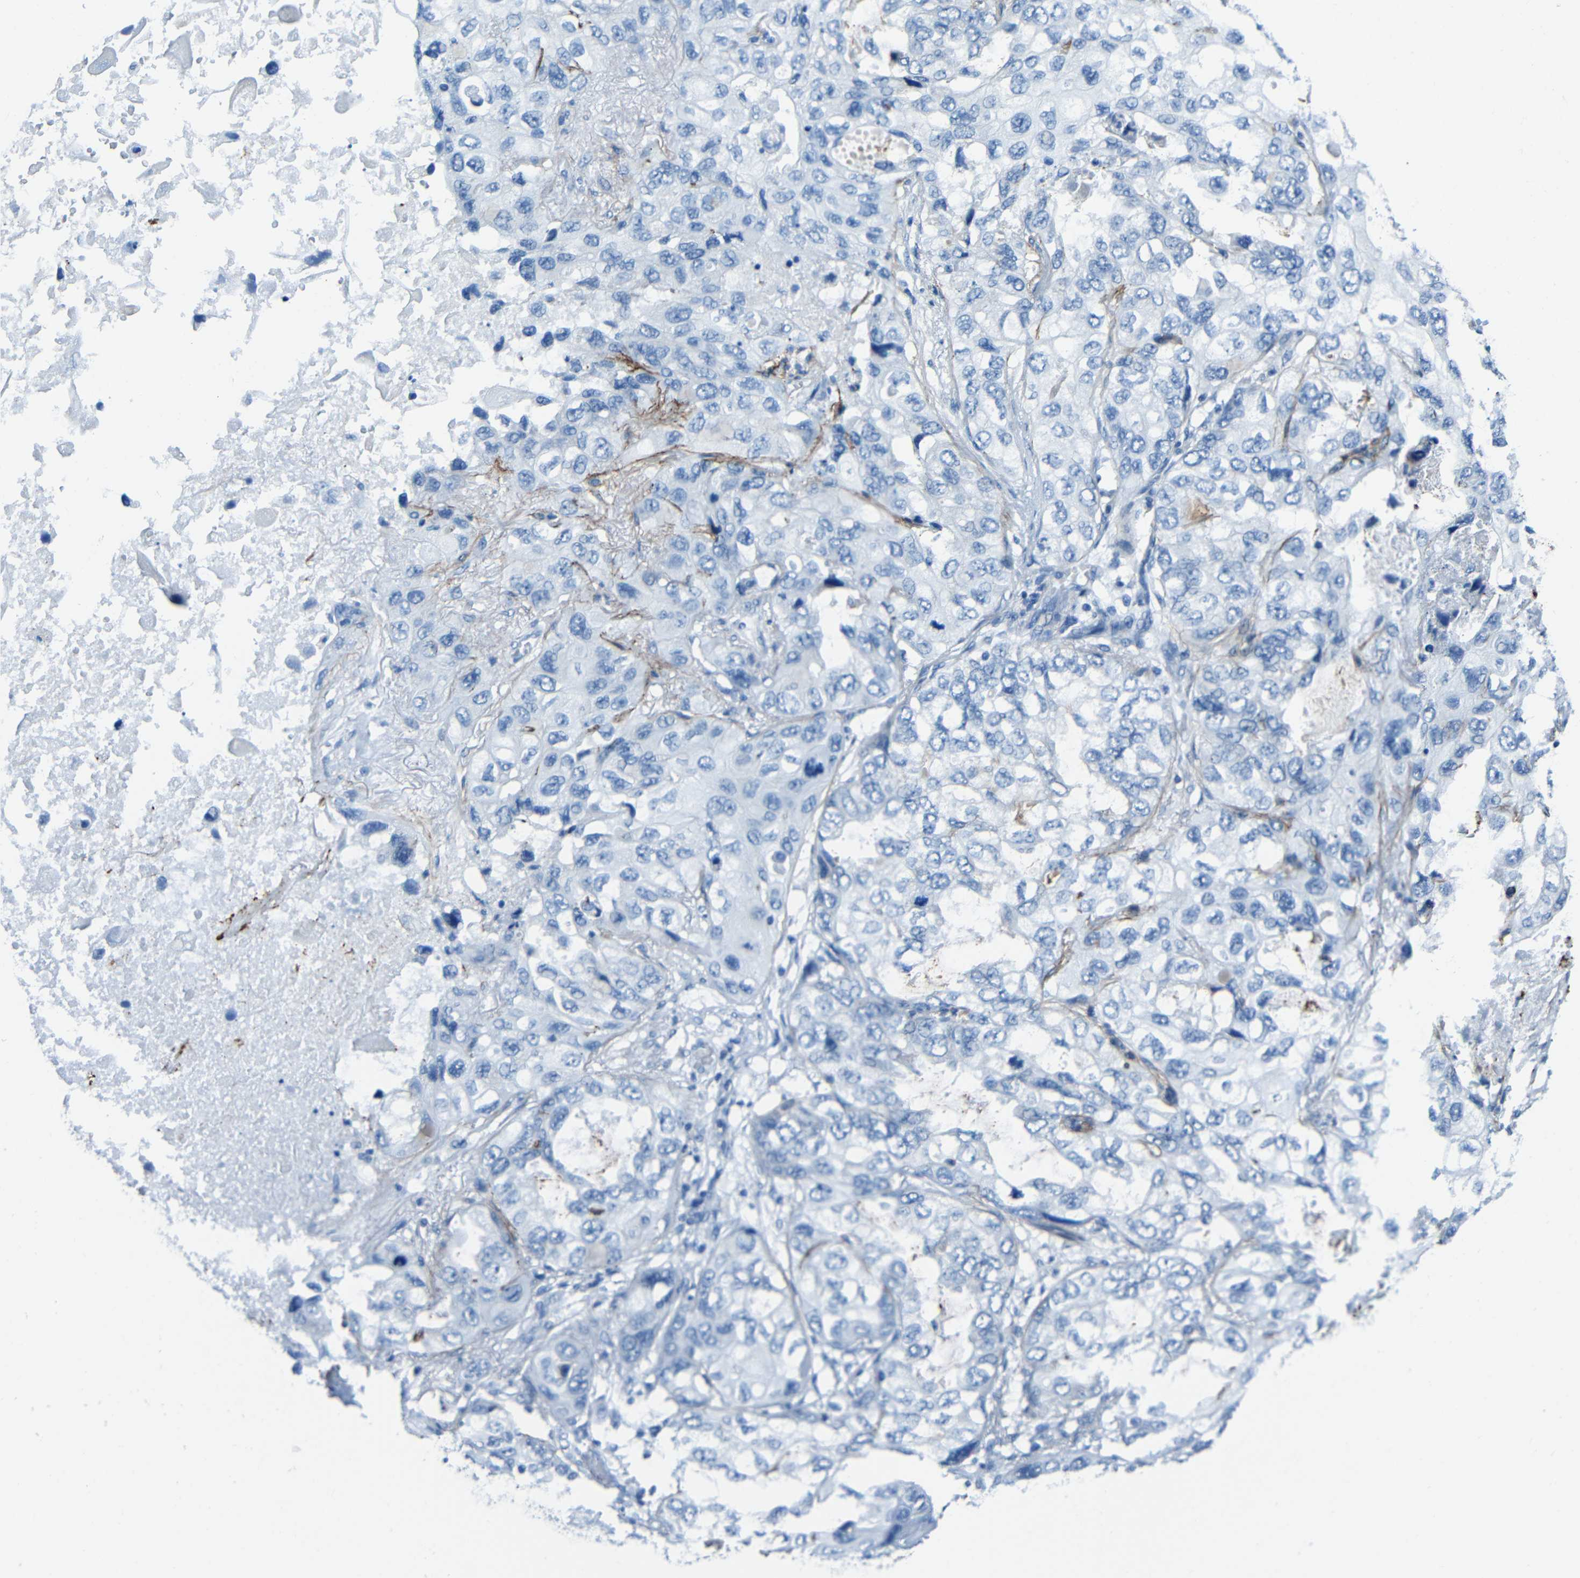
{"staining": {"intensity": "negative", "quantity": "none", "location": "none"}, "tissue": "lung cancer", "cell_type": "Tumor cells", "image_type": "cancer", "snomed": [{"axis": "morphology", "description": "Squamous cell carcinoma, NOS"}, {"axis": "topography", "description": "Lung"}], "caption": "IHC histopathology image of neoplastic tissue: lung cancer stained with DAB exhibits no significant protein expression in tumor cells.", "gene": "FBN2", "patient": {"sex": "female", "age": 73}}